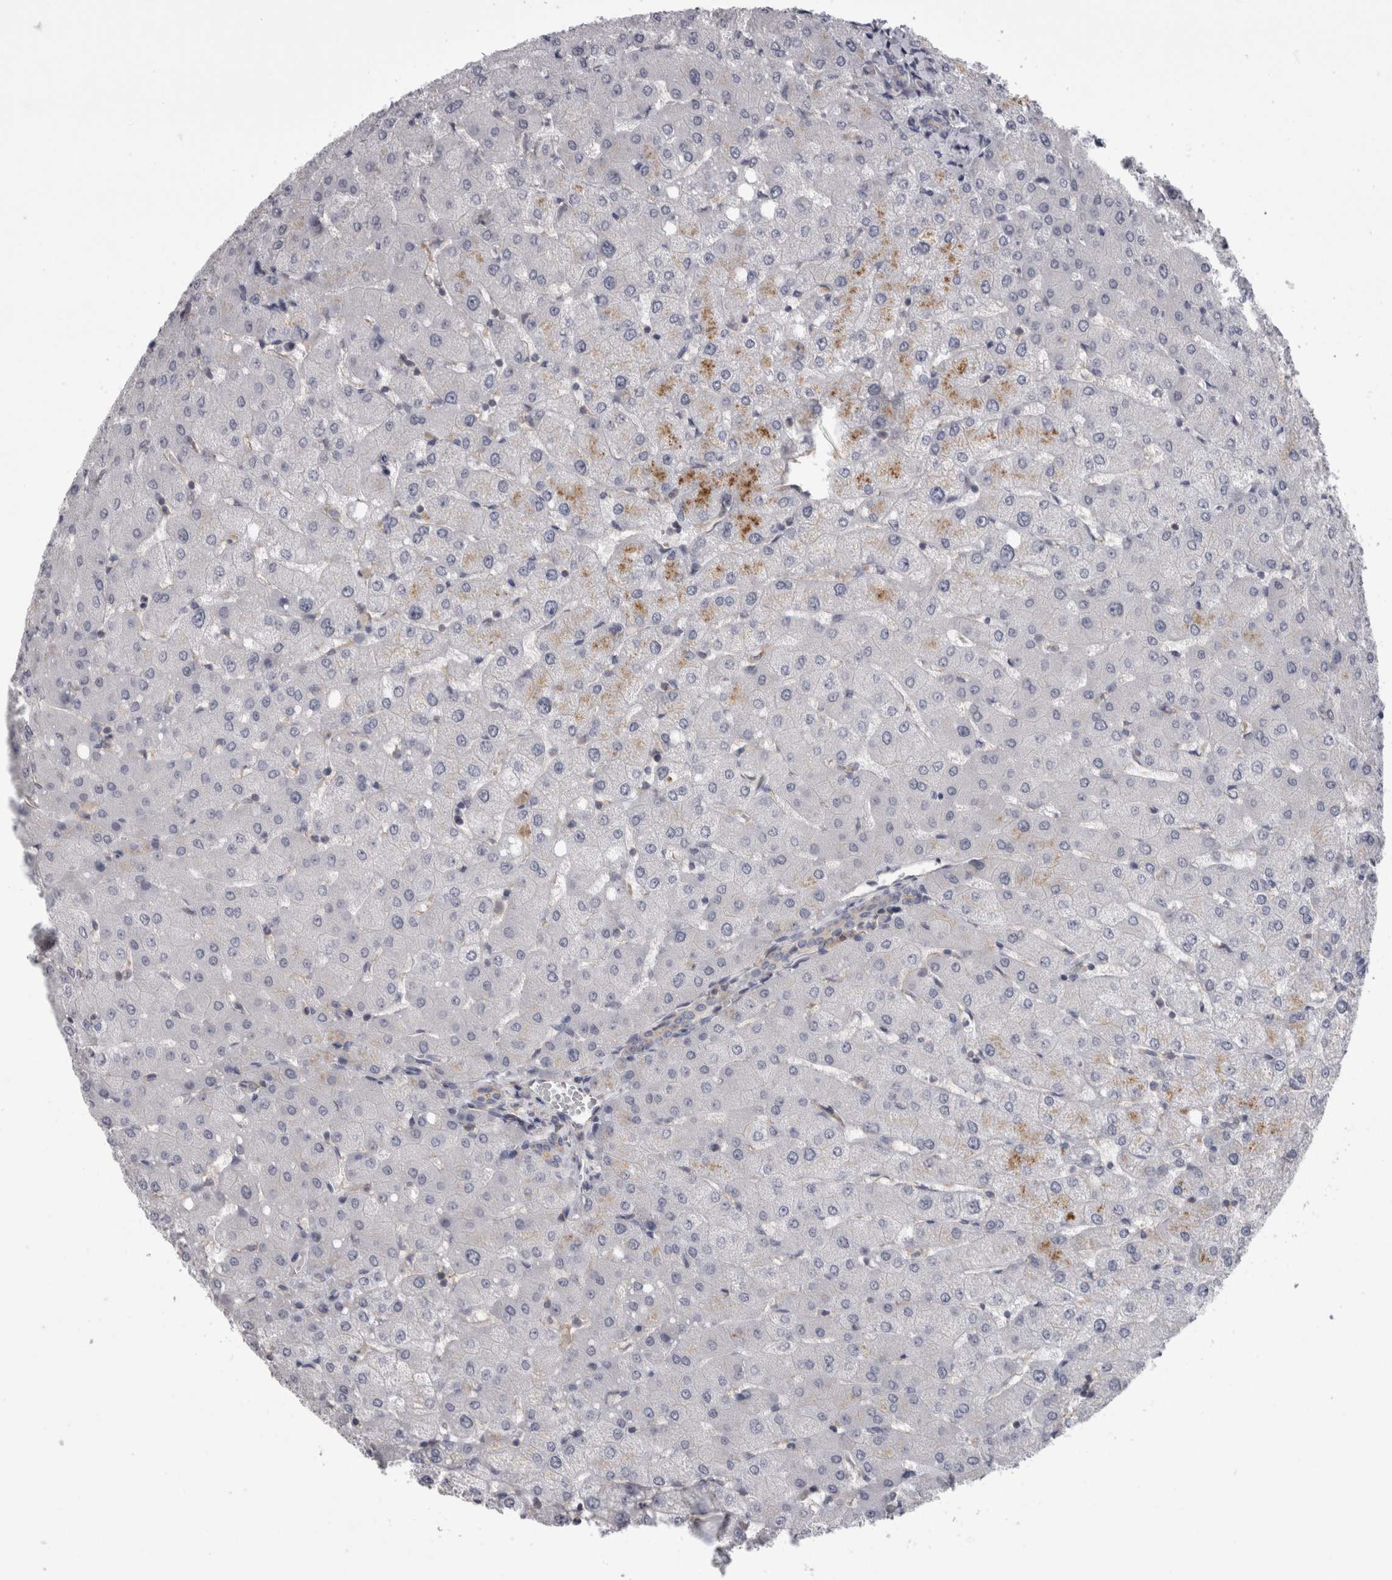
{"staining": {"intensity": "negative", "quantity": "none", "location": "none"}, "tissue": "liver", "cell_type": "Cholangiocytes", "image_type": "normal", "snomed": [{"axis": "morphology", "description": "Normal tissue, NOS"}, {"axis": "topography", "description": "Liver"}], "caption": "A high-resolution photomicrograph shows immunohistochemistry staining of unremarkable liver, which displays no significant positivity in cholangiocytes.", "gene": "LYZL6", "patient": {"sex": "female", "age": 54}}